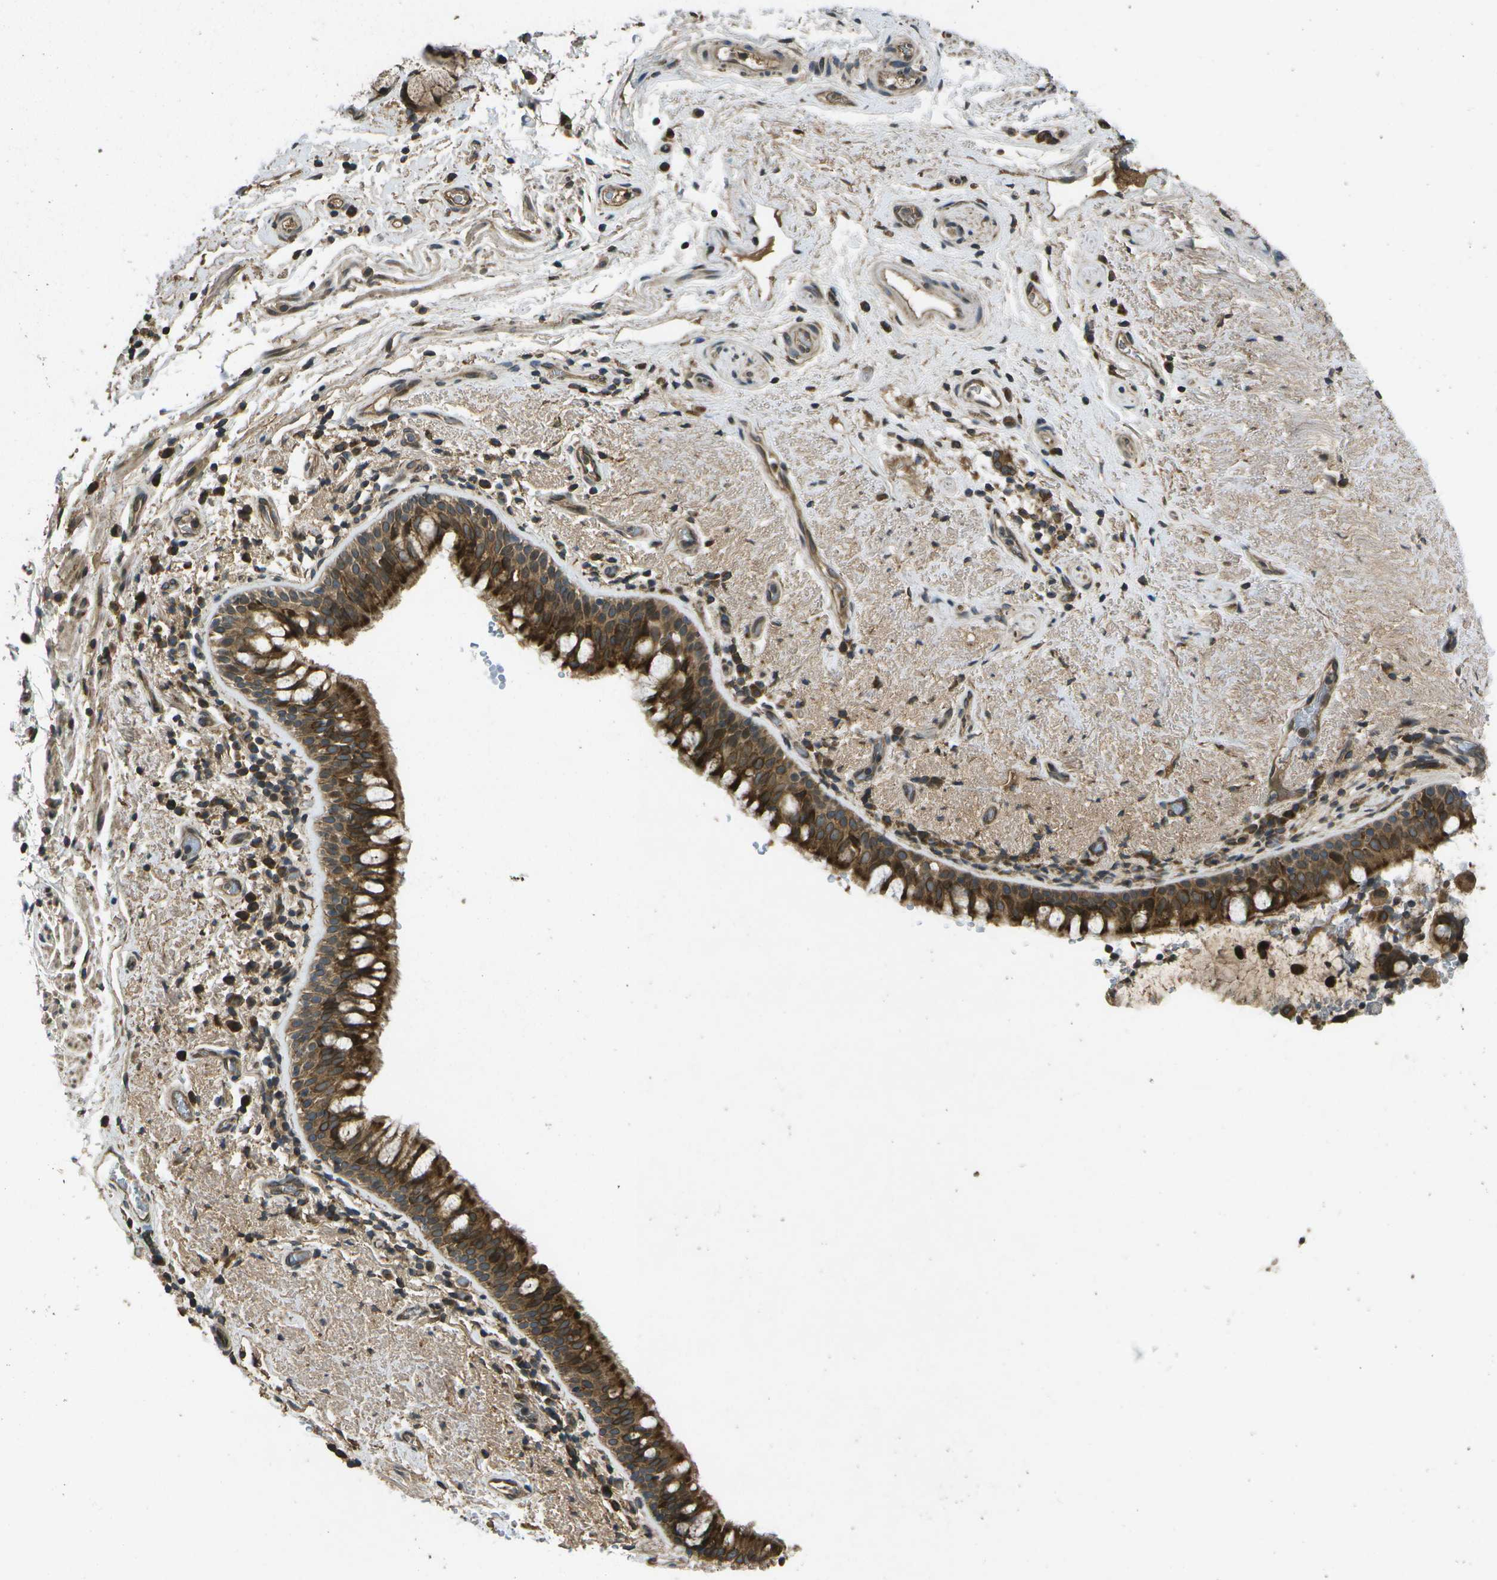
{"staining": {"intensity": "strong", "quantity": ">75%", "location": "cytoplasmic/membranous"}, "tissue": "bronchus", "cell_type": "Respiratory epithelial cells", "image_type": "normal", "snomed": [{"axis": "morphology", "description": "Normal tissue, NOS"}, {"axis": "morphology", "description": "Inflammation, NOS"}, {"axis": "topography", "description": "Cartilage tissue"}, {"axis": "topography", "description": "Bronchus"}], "caption": "Respiratory epithelial cells show high levels of strong cytoplasmic/membranous expression in about >75% of cells in benign bronchus.", "gene": "HFE", "patient": {"sex": "male", "age": 77}}